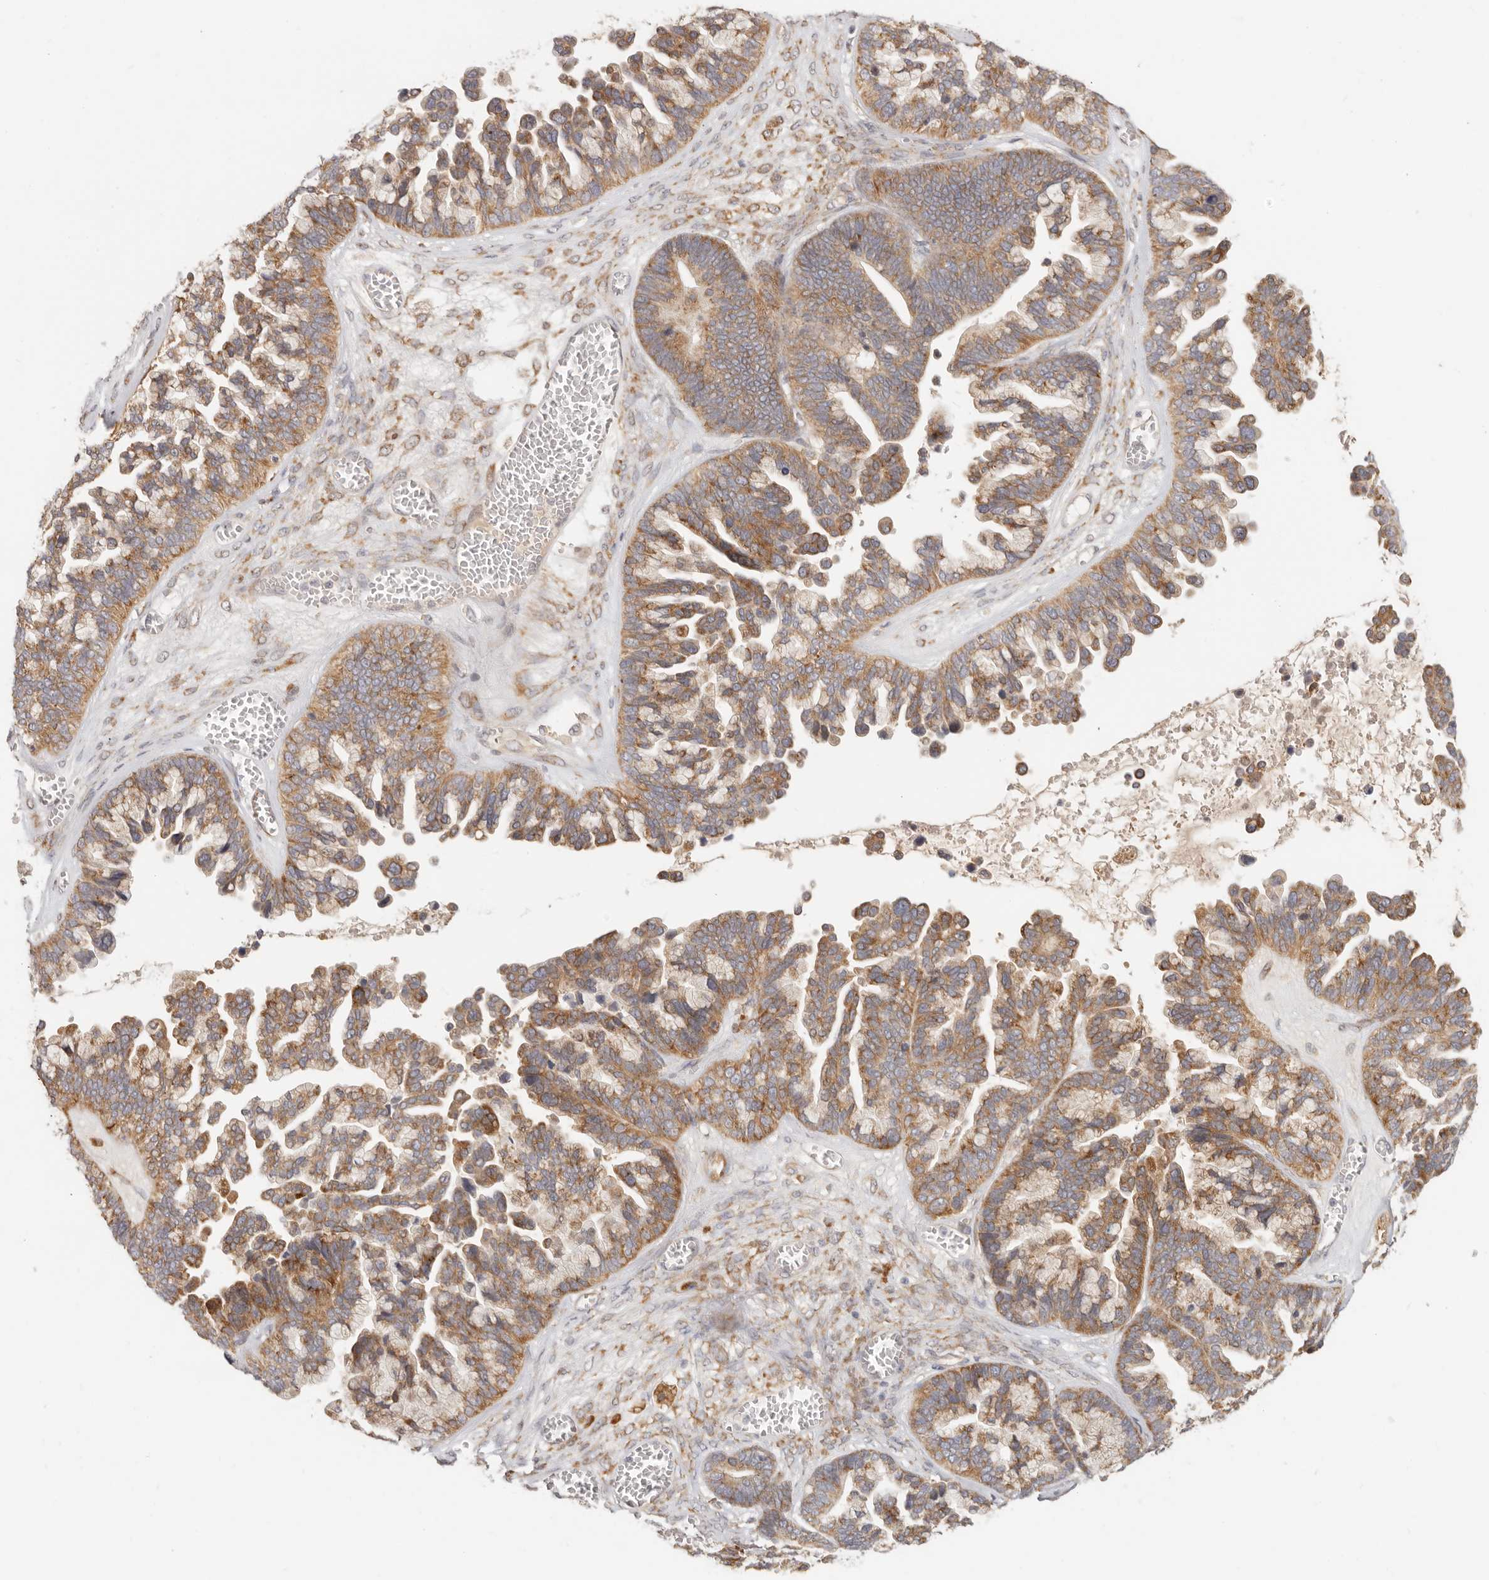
{"staining": {"intensity": "moderate", "quantity": ">75%", "location": "cytoplasmic/membranous"}, "tissue": "ovarian cancer", "cell_type": "Tumor cells", "image_type": "cancer", "snomed": [{"axis": "morphology", "description": "Cystadenocarcinoma, serous, NOS"}, {"axis": "topography", "description": "Ovary"}], "caption": "IHC of human ovarian cancer displays medium levels of moderate cytoplasmic/membranous staining in about >75% of tumor cells. (DAB IHC, brown staining for protein, blue staining for nuclei).", "gene": "PABPC4", "patient": {"sex": "female", "age": 56}}